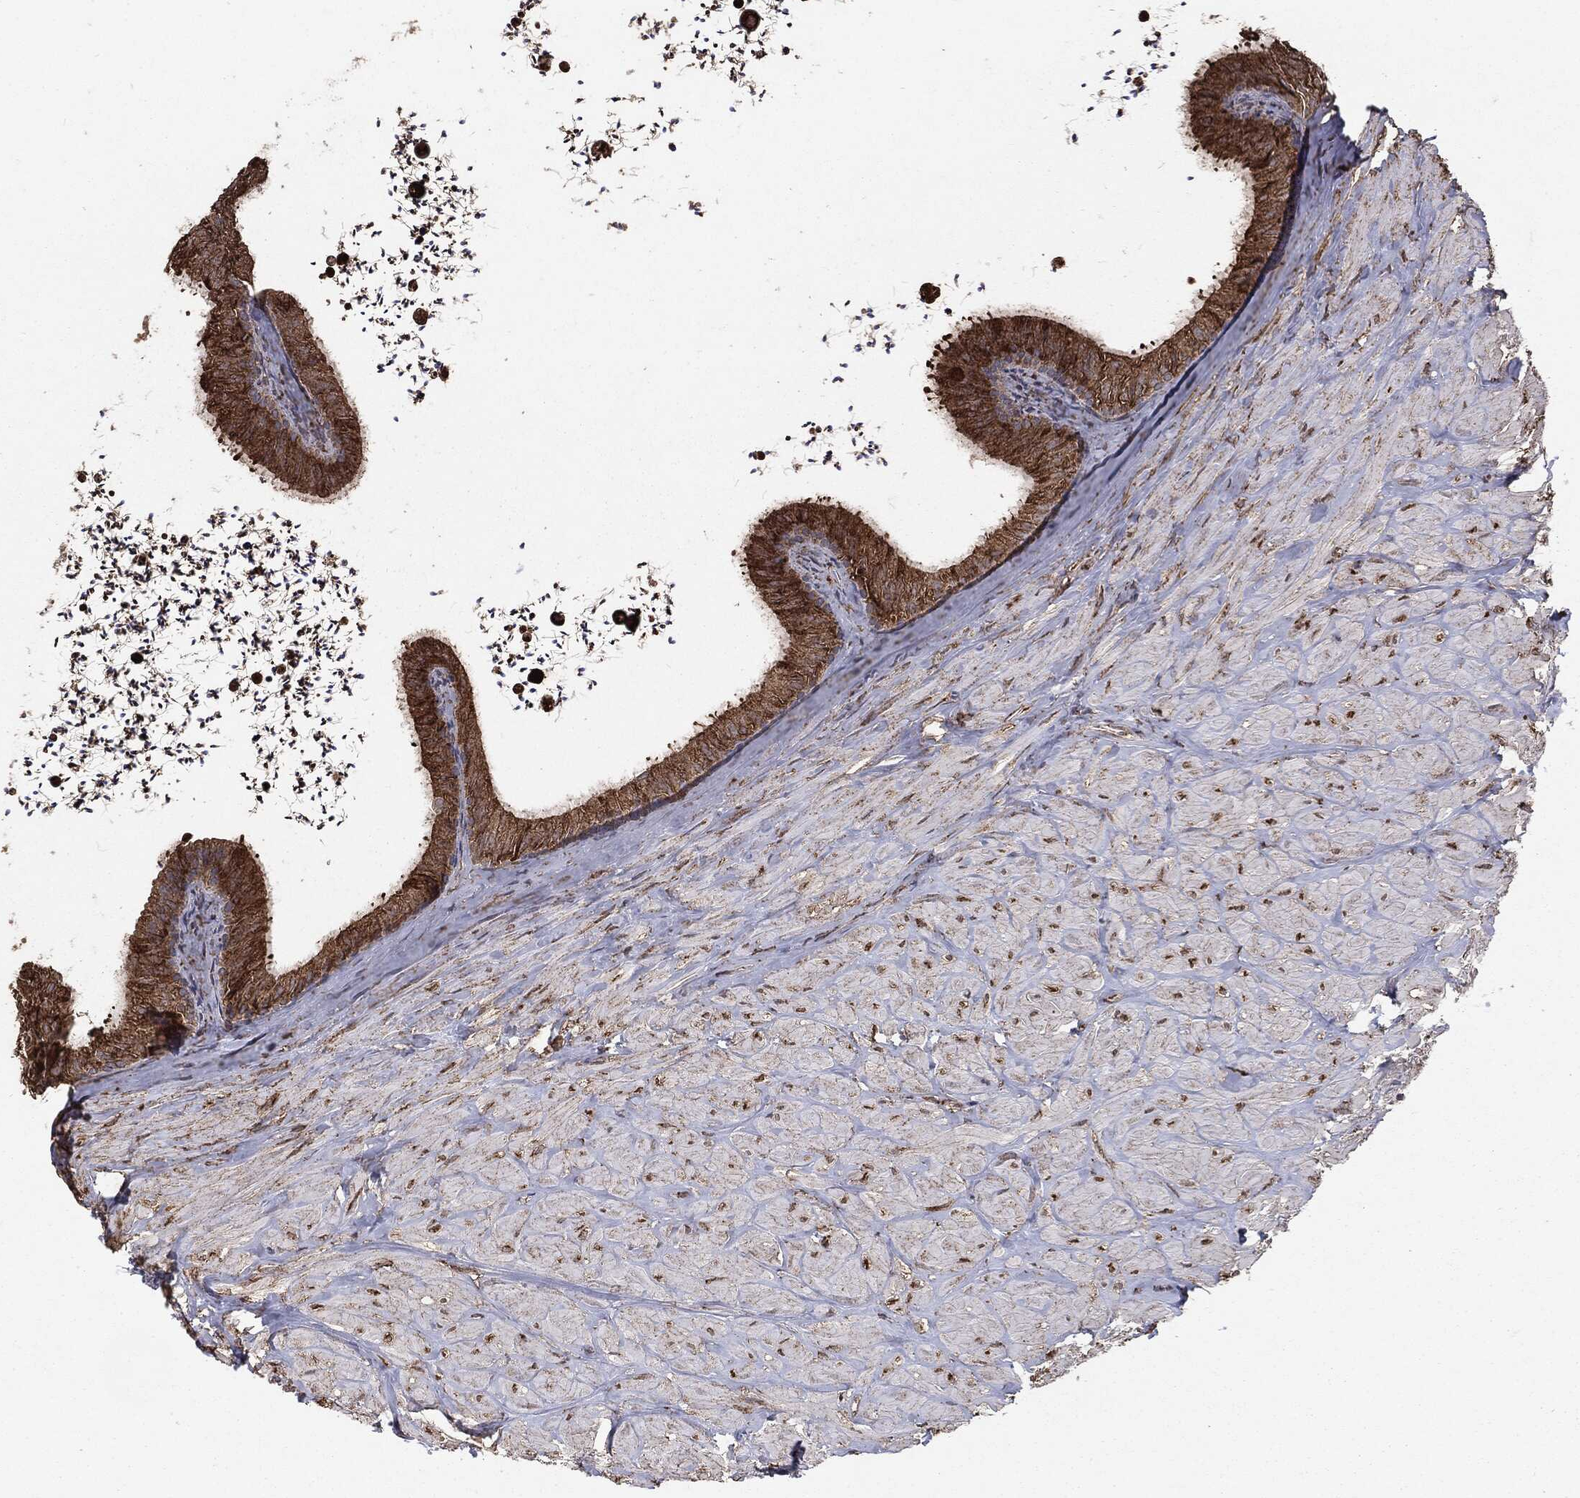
{"staining": {"intensity": "strong", "quantity": ">75%", "location": "cytoplasmic/membranous"}, "tissue": "epididymis", "cell_type": "Glandular cells", "image_type": "normal", "snomed": [{"axis": "morphology", "description": "Normal tissue, NOS"}, {"axis": "topography", "description": "Epididymis"}], "caption": "This micrograph demonstrates immunohistochemistry (IHC) staining of unremarkable epididymis, with high strong cytoplasmic/membranous expression in about >75% of glandular cells.", "gene": "MTOR", "patient": {"sex": "male", "age": 32}}